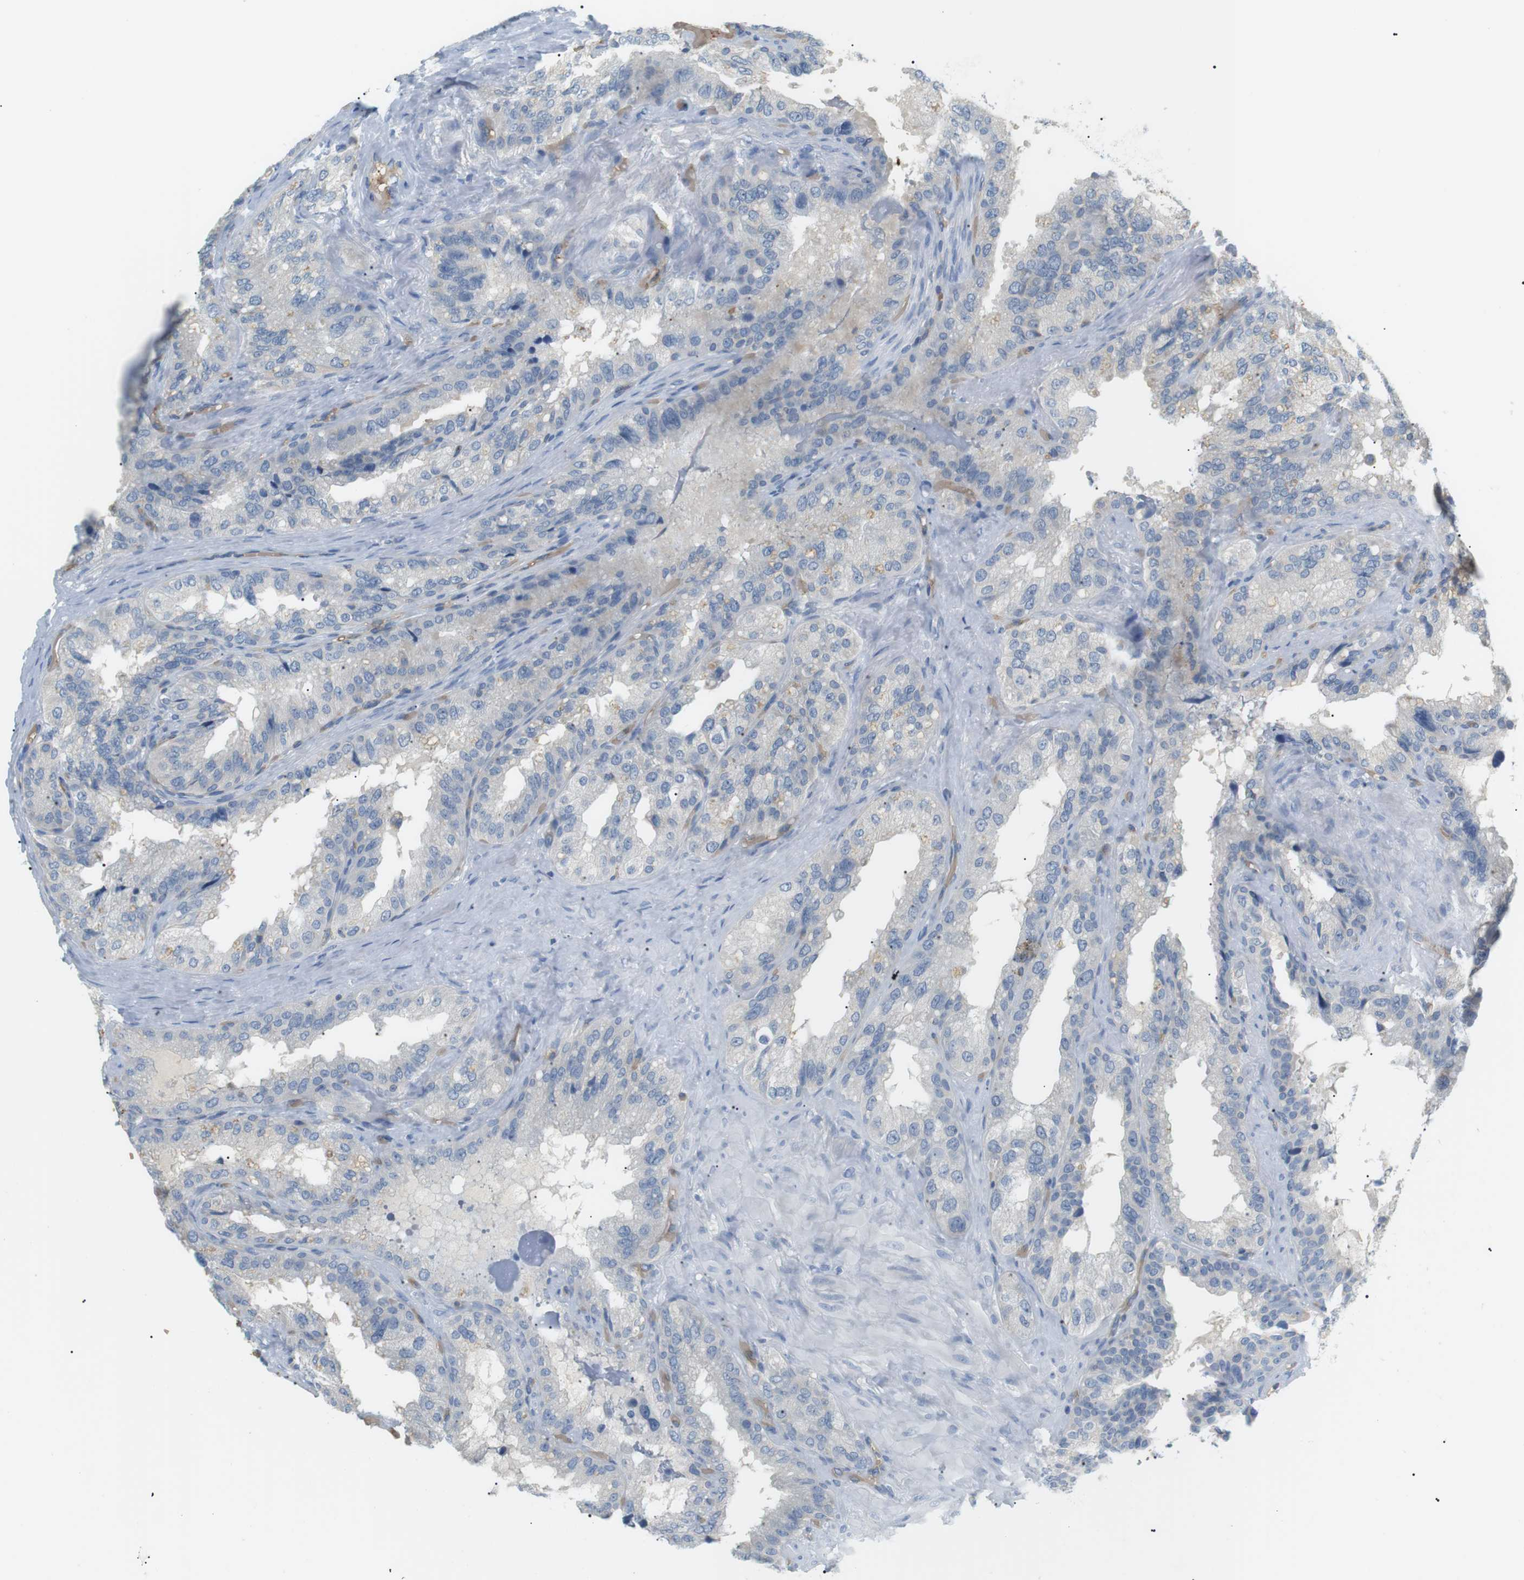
{"staining": {"intensity": "weak", "quantity": "<25%", "location": "cytoplasmic/membranous"}, "tissue": "seminal vesicle", "cell_type": "Glandular cells", "image_type": "normal", "snomed": [{"axis": "morphology", "description": "Normal tissue, NOS"}, {"axis": "topography", "description": "Seminal veicle"}], "caption": "DAB (3,3'-diaminobenzidine) immunohistochemical staining of normal human seminal vesicle displays no significant expression in glandular cells. (Stains: DAB immunohistochemistry (IHC) with hematoxylin counter stain, Microscopy: brightfield microscopy at high magnification).", "gene": "ADCY10", "patient": {"sex": "male", "age": 68}}